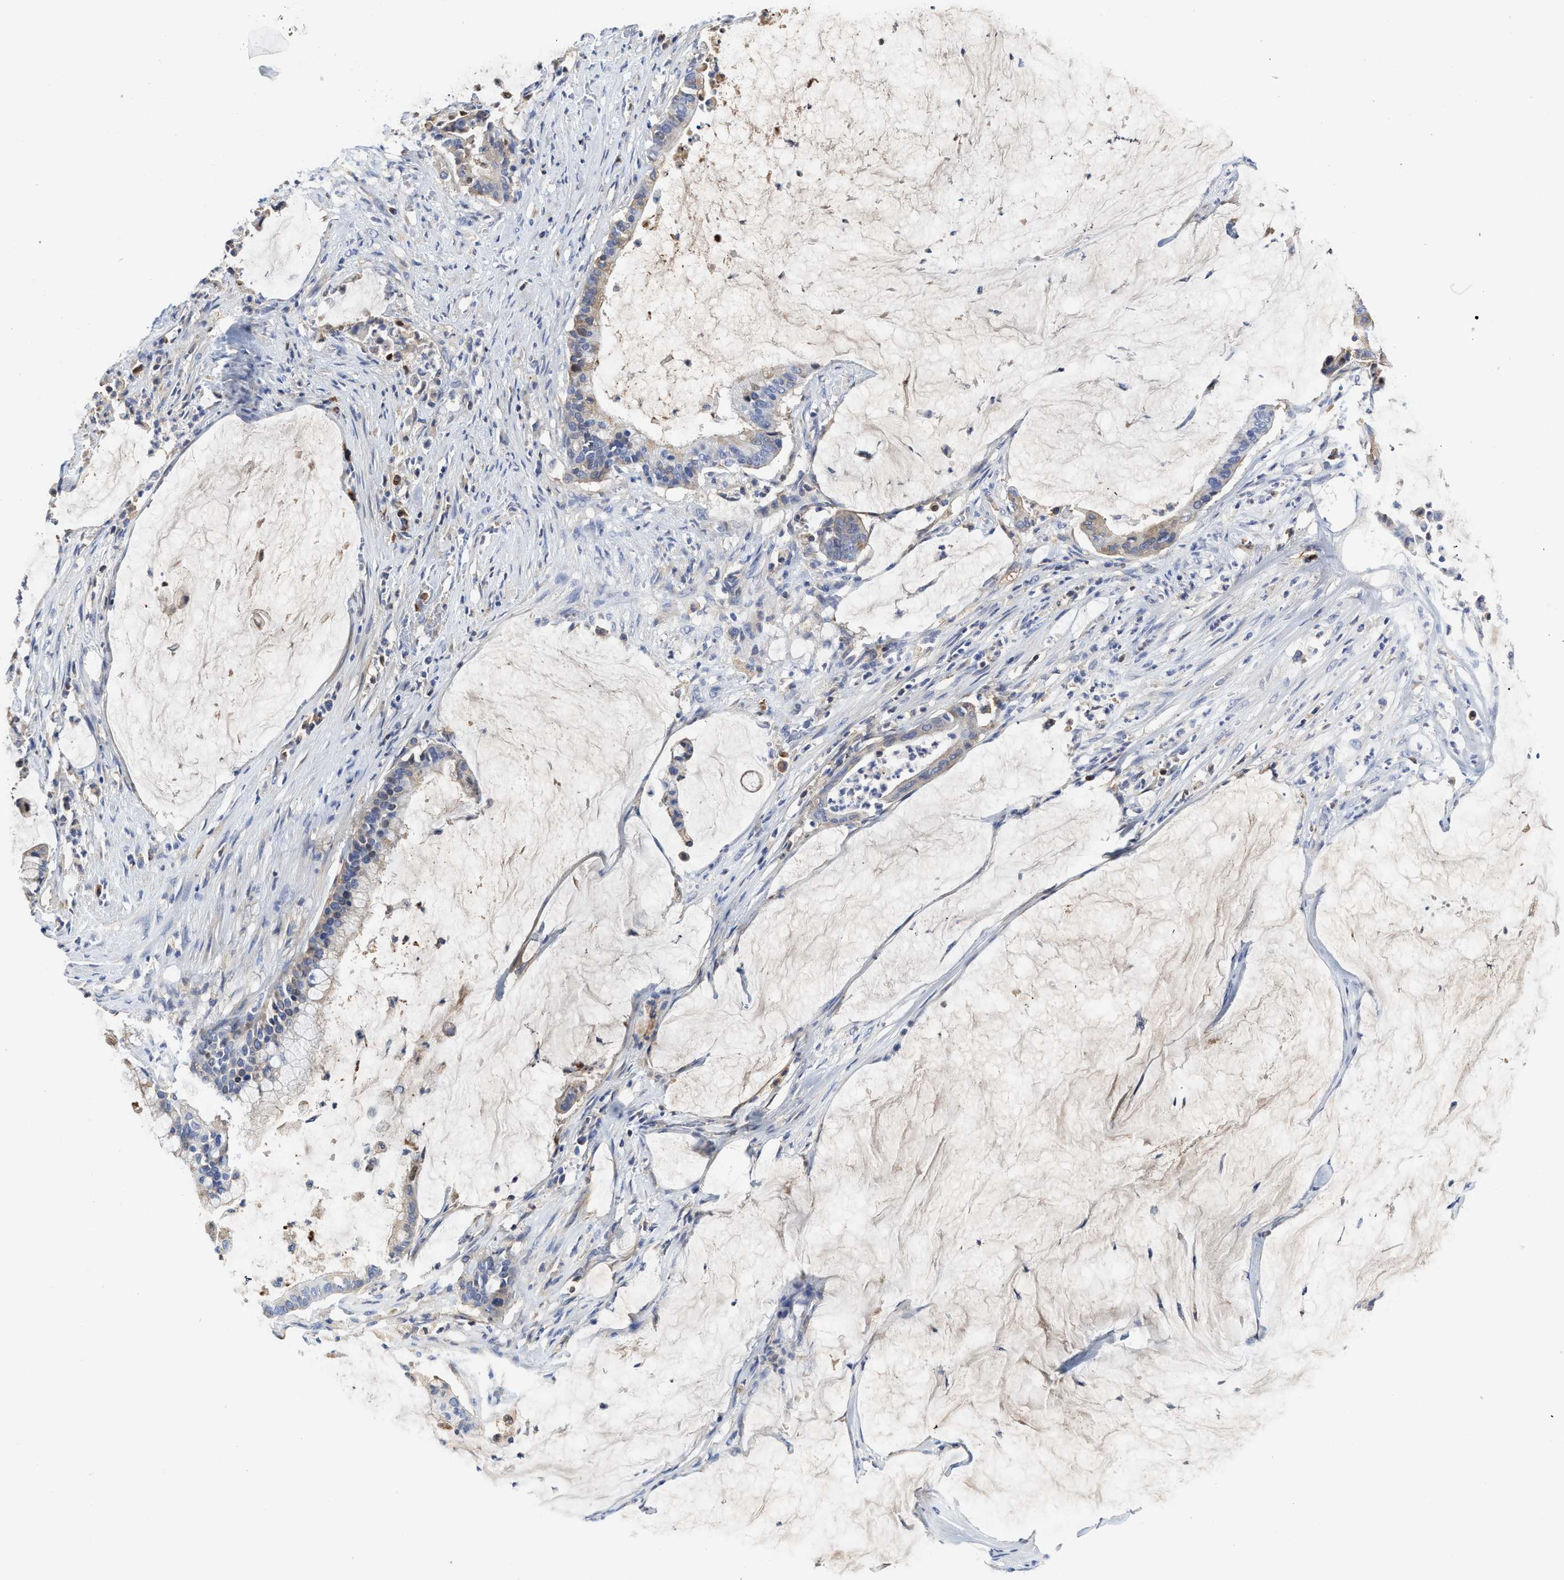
{"staining": {"intensity": "weak", "quantity": "<25%", "location": "cytoplasmic/membranous"}, "tissue": "pancreatic cancer", "cell_type": "Tumor cells", "image_type": "cancer", "snomed": [{"axis": "morphology", "description": "Adenocarcinoma, NOS"}, {"axis": "topography", "description": "Pancreas"}], "caption": "This is an IHC histopathology image of pancreatic cancer. There is no staining in tumor cells.", "gene": "C2", "patient": {"sex": "male", "age": 41}}